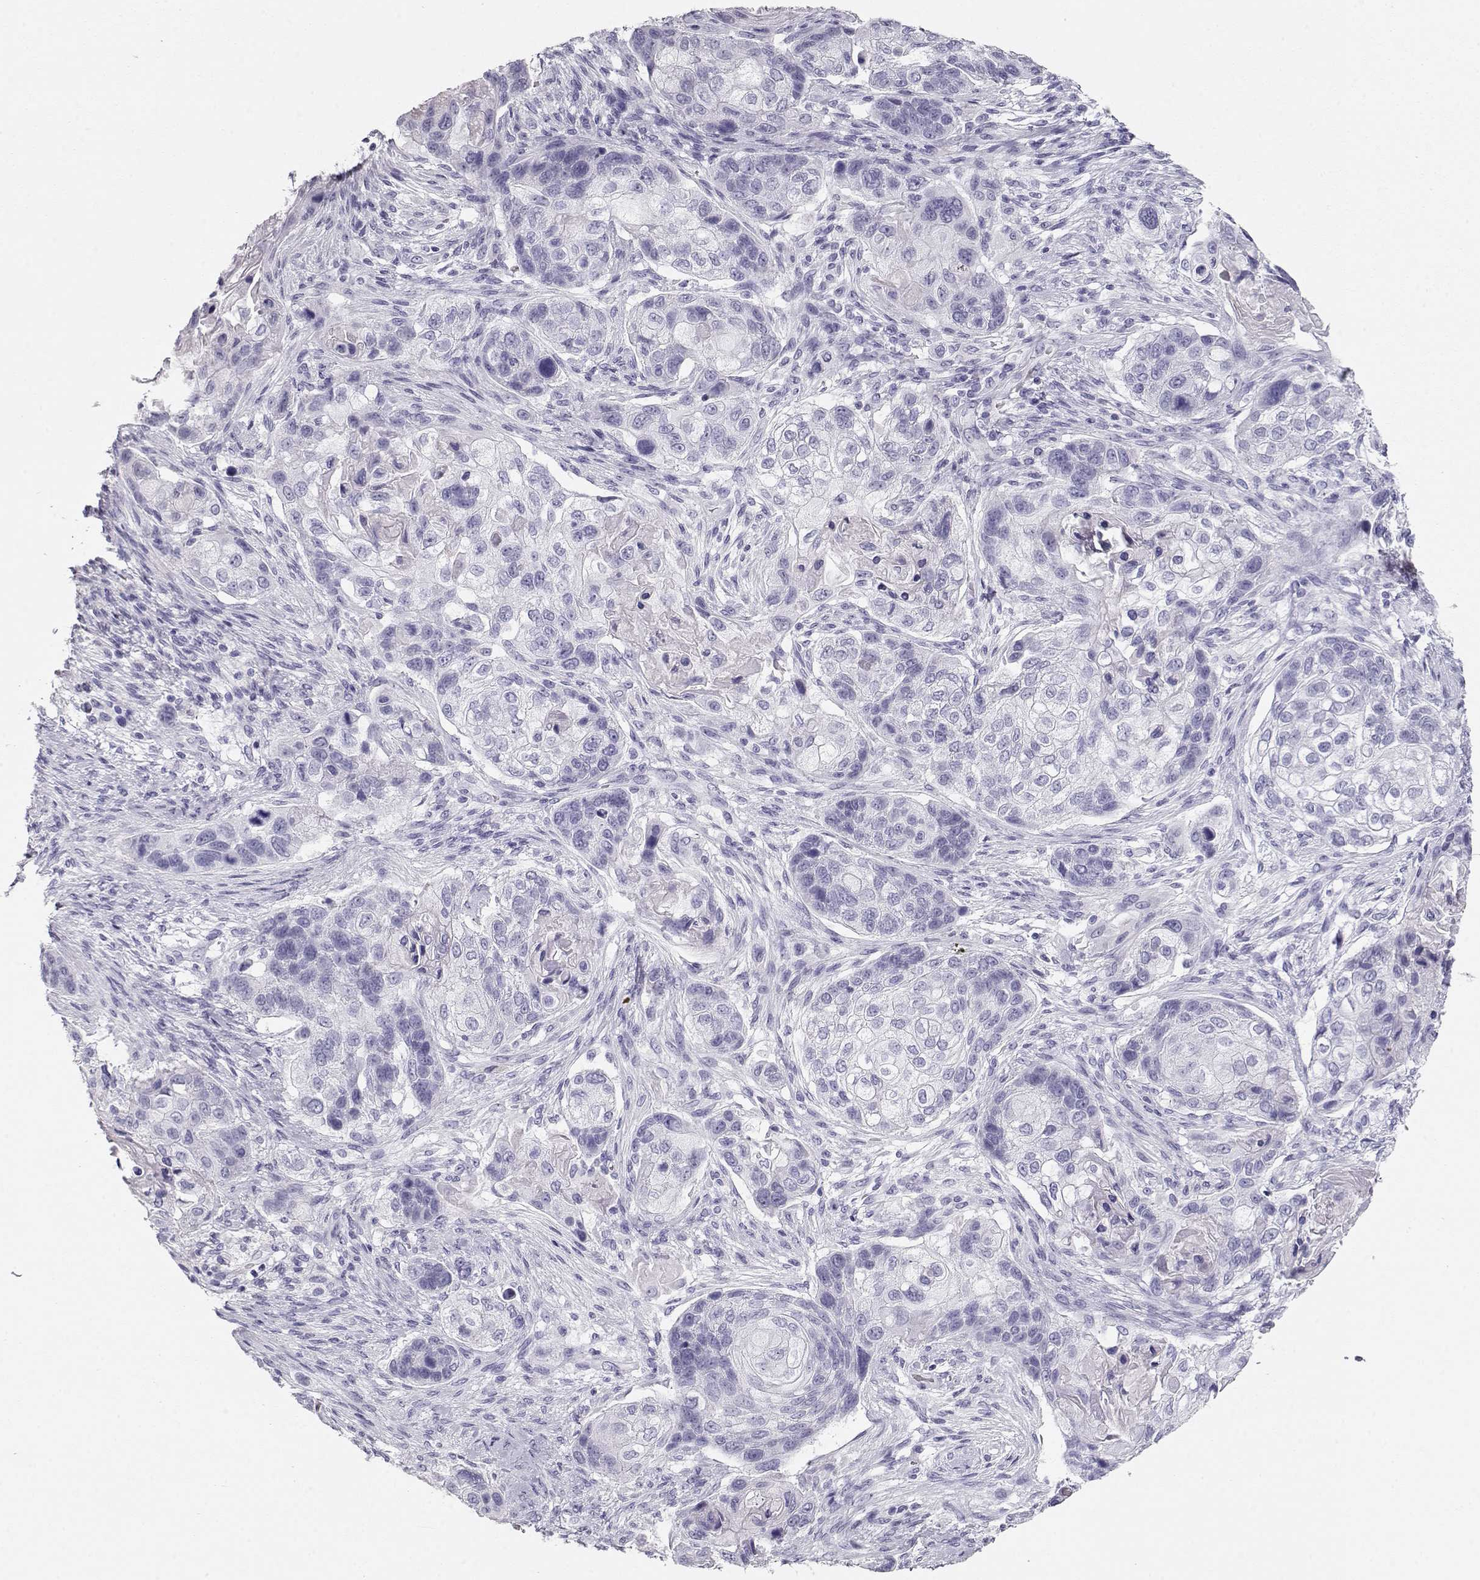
{"staining": {"intensity": "negative", "quantity": "none", "location": "none"}, "tissue": "lung cancer", "cell_type": "Tumor cells", "image_type": "cancer", "snomed": [{"axis": "morphology", "description": "Squamous cell carcinoma, NOS"}, {"axis": "topography", "description": "Lung"}], "caption": "Immunohistochemistry histopathology image of neoplastic tissue: human lung cancer stained with DAB (3,3'-diaminobenzidine) shows no significant protein staining in tumor cells. (DAB immunohistochemistry visualized using brightfield microscopy, high magnification).", "gene": "MAGEC1", "patient": {"sex": "male", "age": 69}}